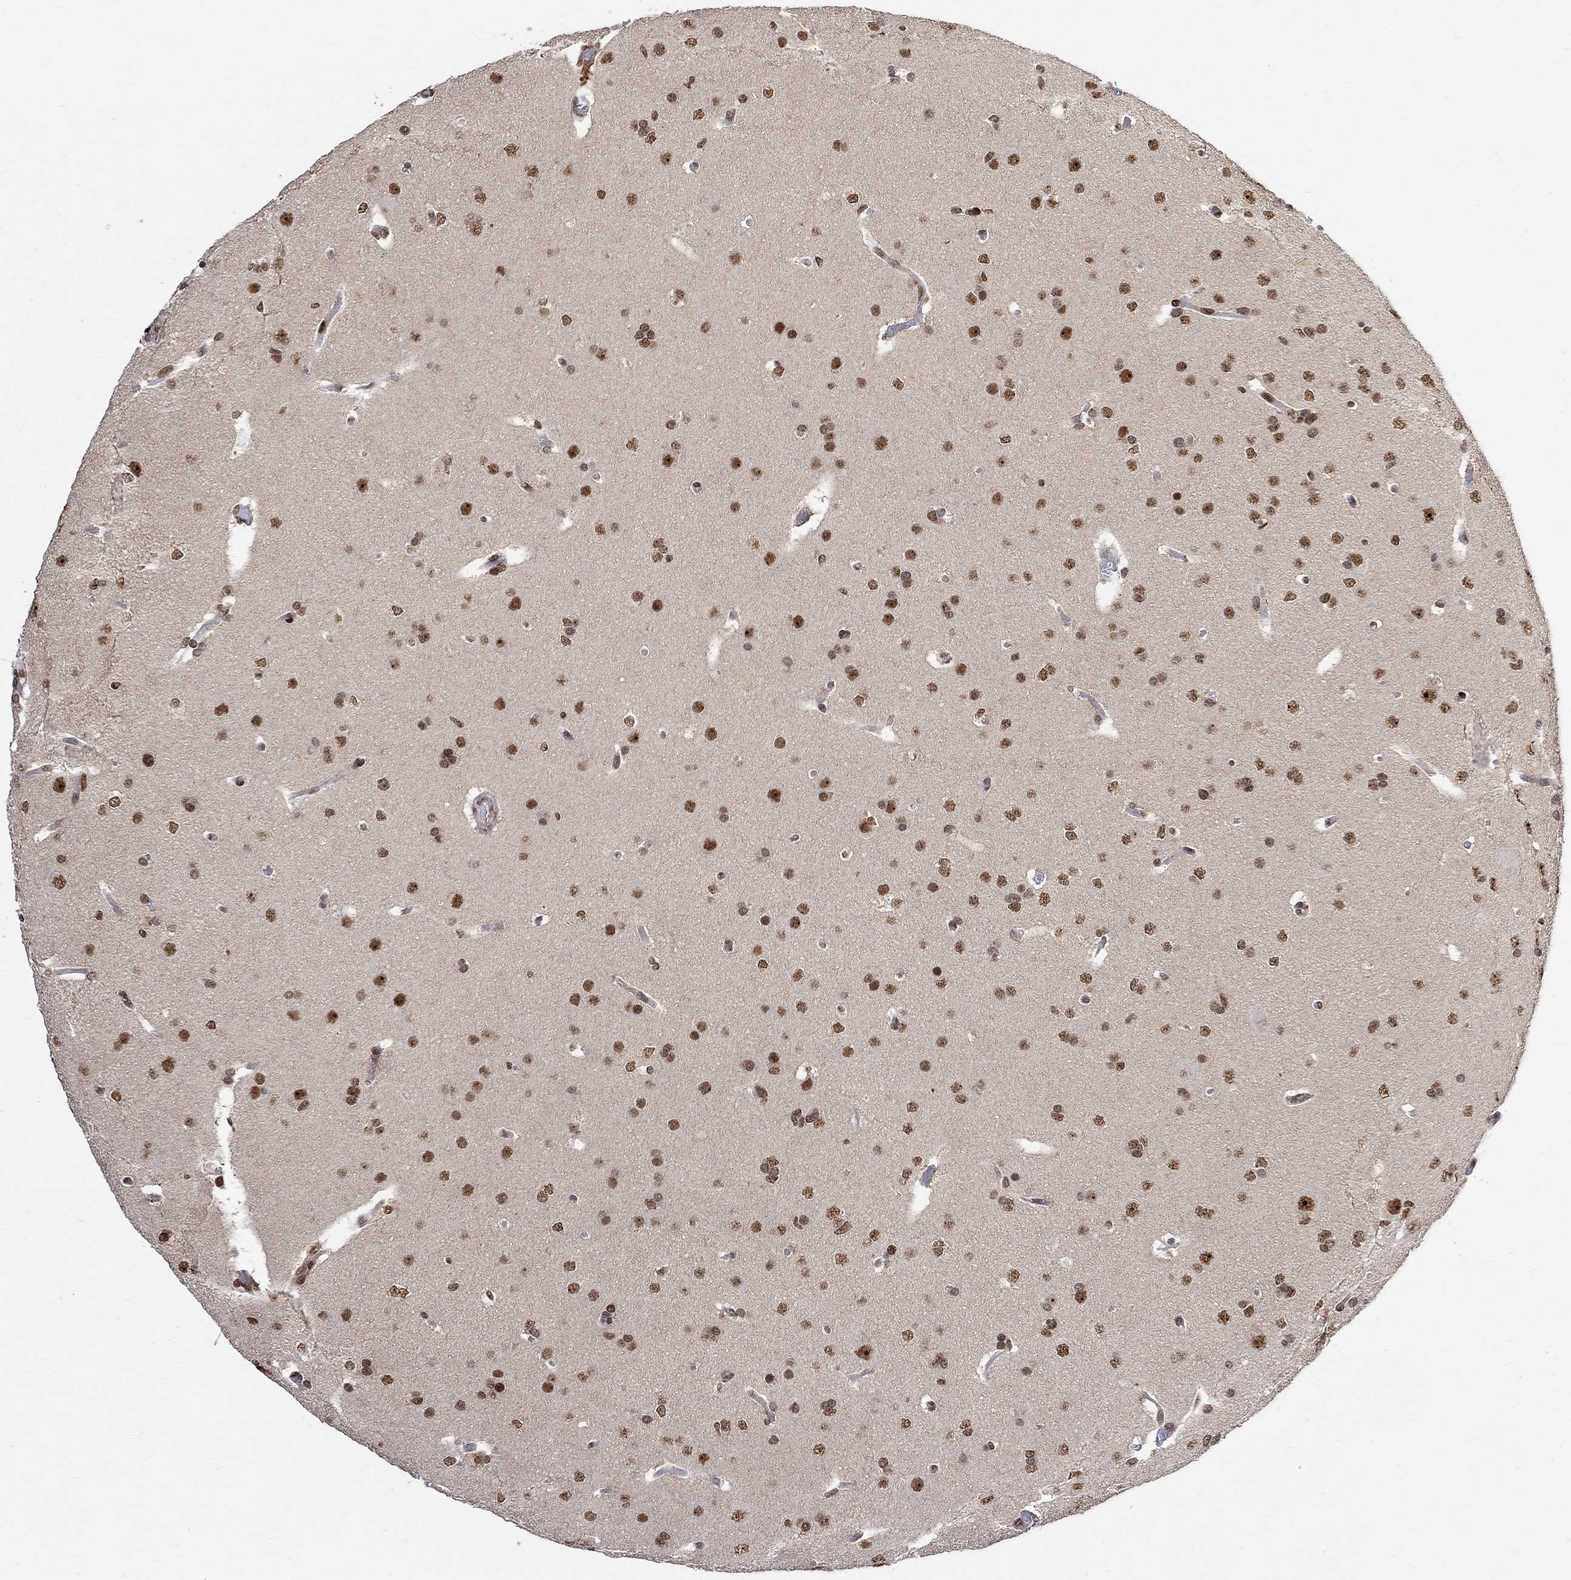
{"staining": {"intensity": "strong", "quantity": ">75%", "location": "nuclear"}, "tissue": "glioma", "cell_type": "Tumor cells", "image_type": "cancer", "snomed": [{"axis": "morphology", "description": "Glioma, malignant, Low grade"}, {"axis": "topography", "description": "Brain"}], "caption": "Glioma stained with immunohistochemistry demonstrates strong nuclear expression in about >75% of tumor cells. (brown staining indicates protein expression, while blue staining denotes nuclei).", "gene": "E4F1", "patient": {"sex": "female", "age": 32}}